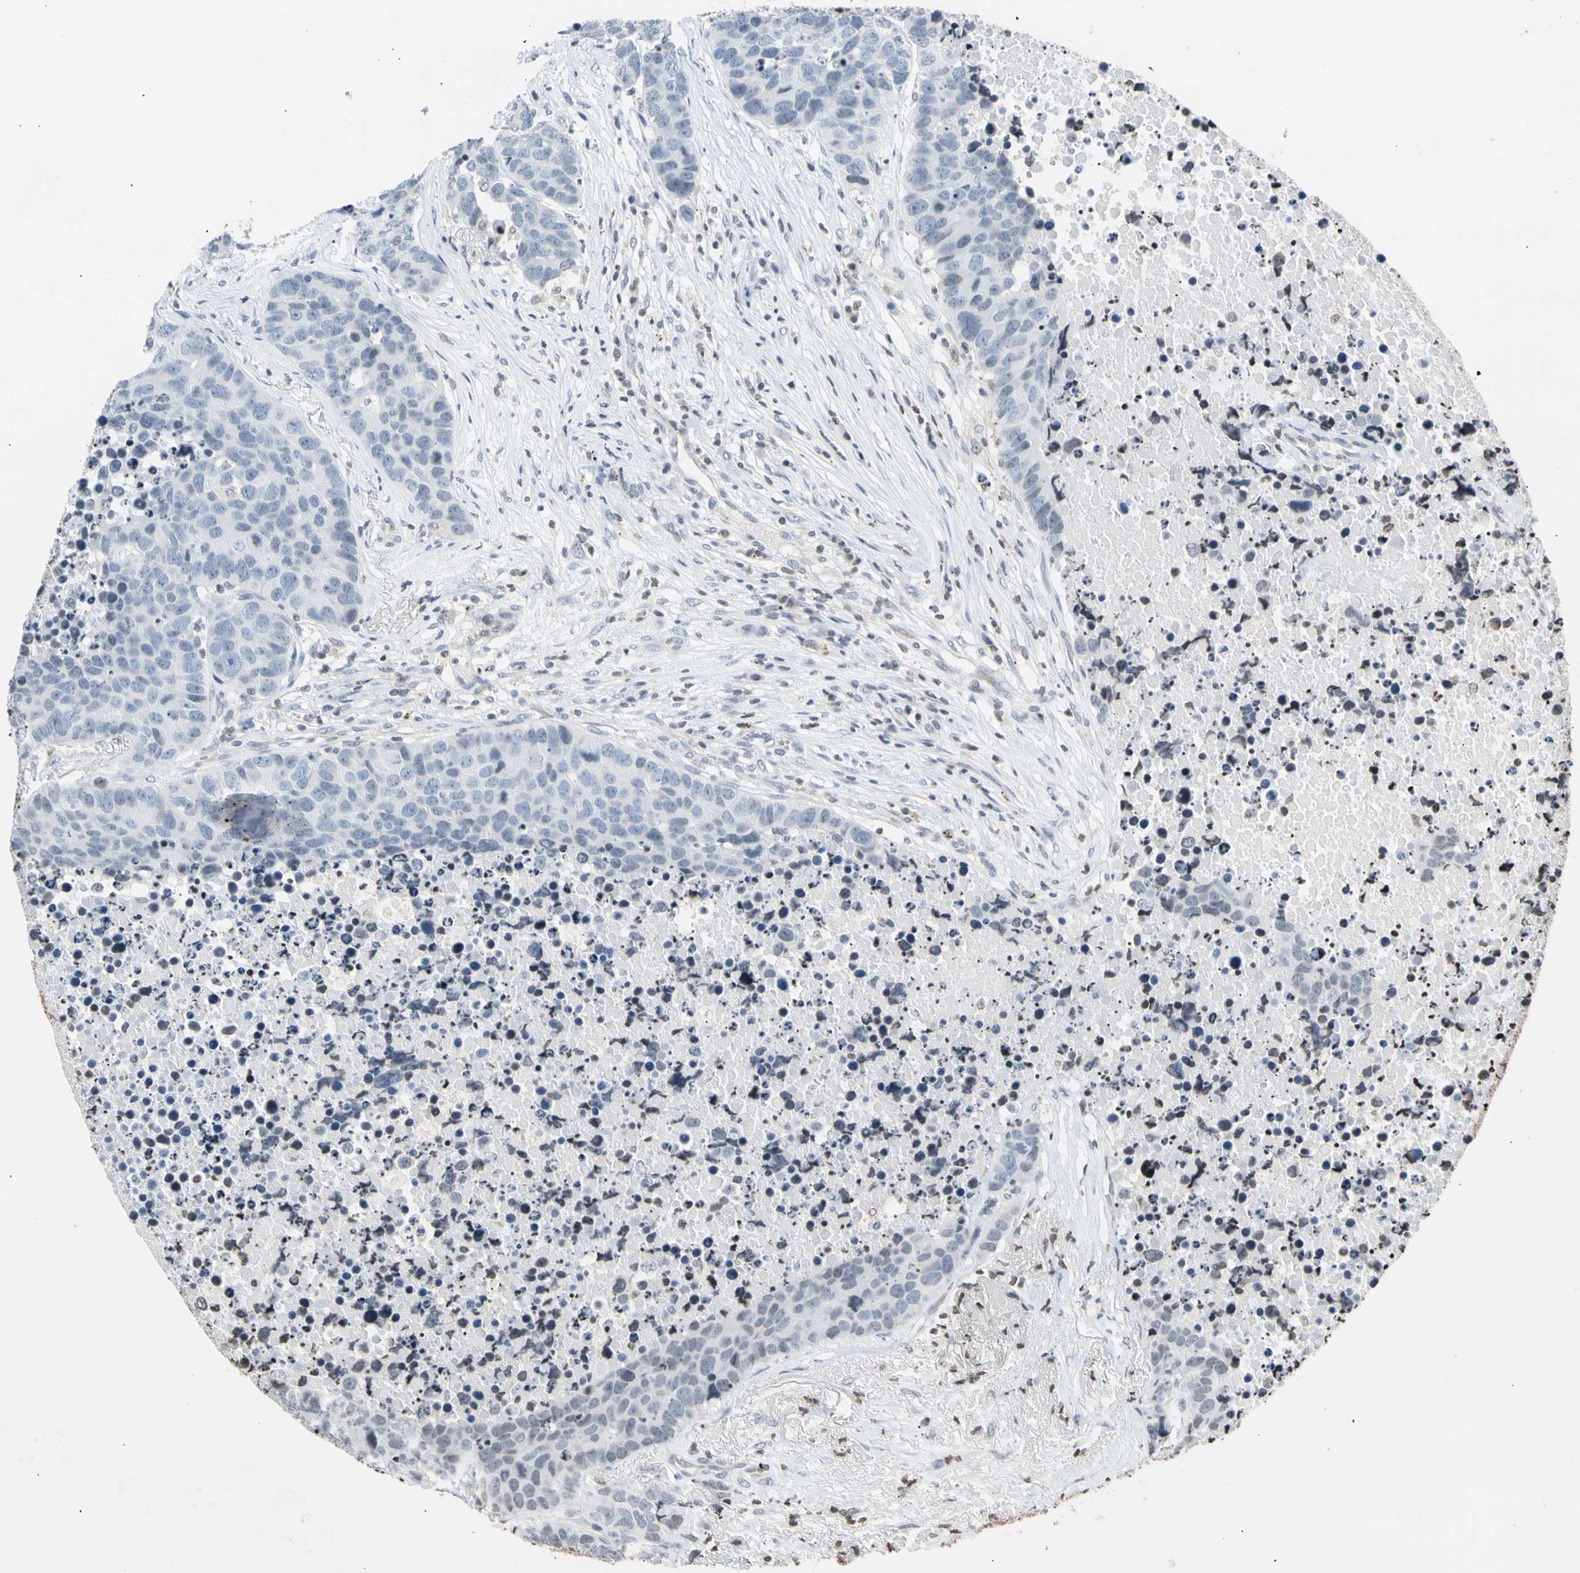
{"staining": {"intensity": "negative", "quantity": "none", "location": "none"}, "tissue": "carcinoid", "cell_type": "Tumor cells", "image_type": "cancer", "snomed": [{"axis": "morphology", "description": "Carcinoid, malignant, NOS"}, {"axis": "topography", "description": "Lung"}], "caption": "Immunohistochemistry image of malignant carcinoid stained for a protein (brown), which shows no positivity in tumor cells.", "gene": "GPX4", "patient": {"sex": "male", "age": 60}}